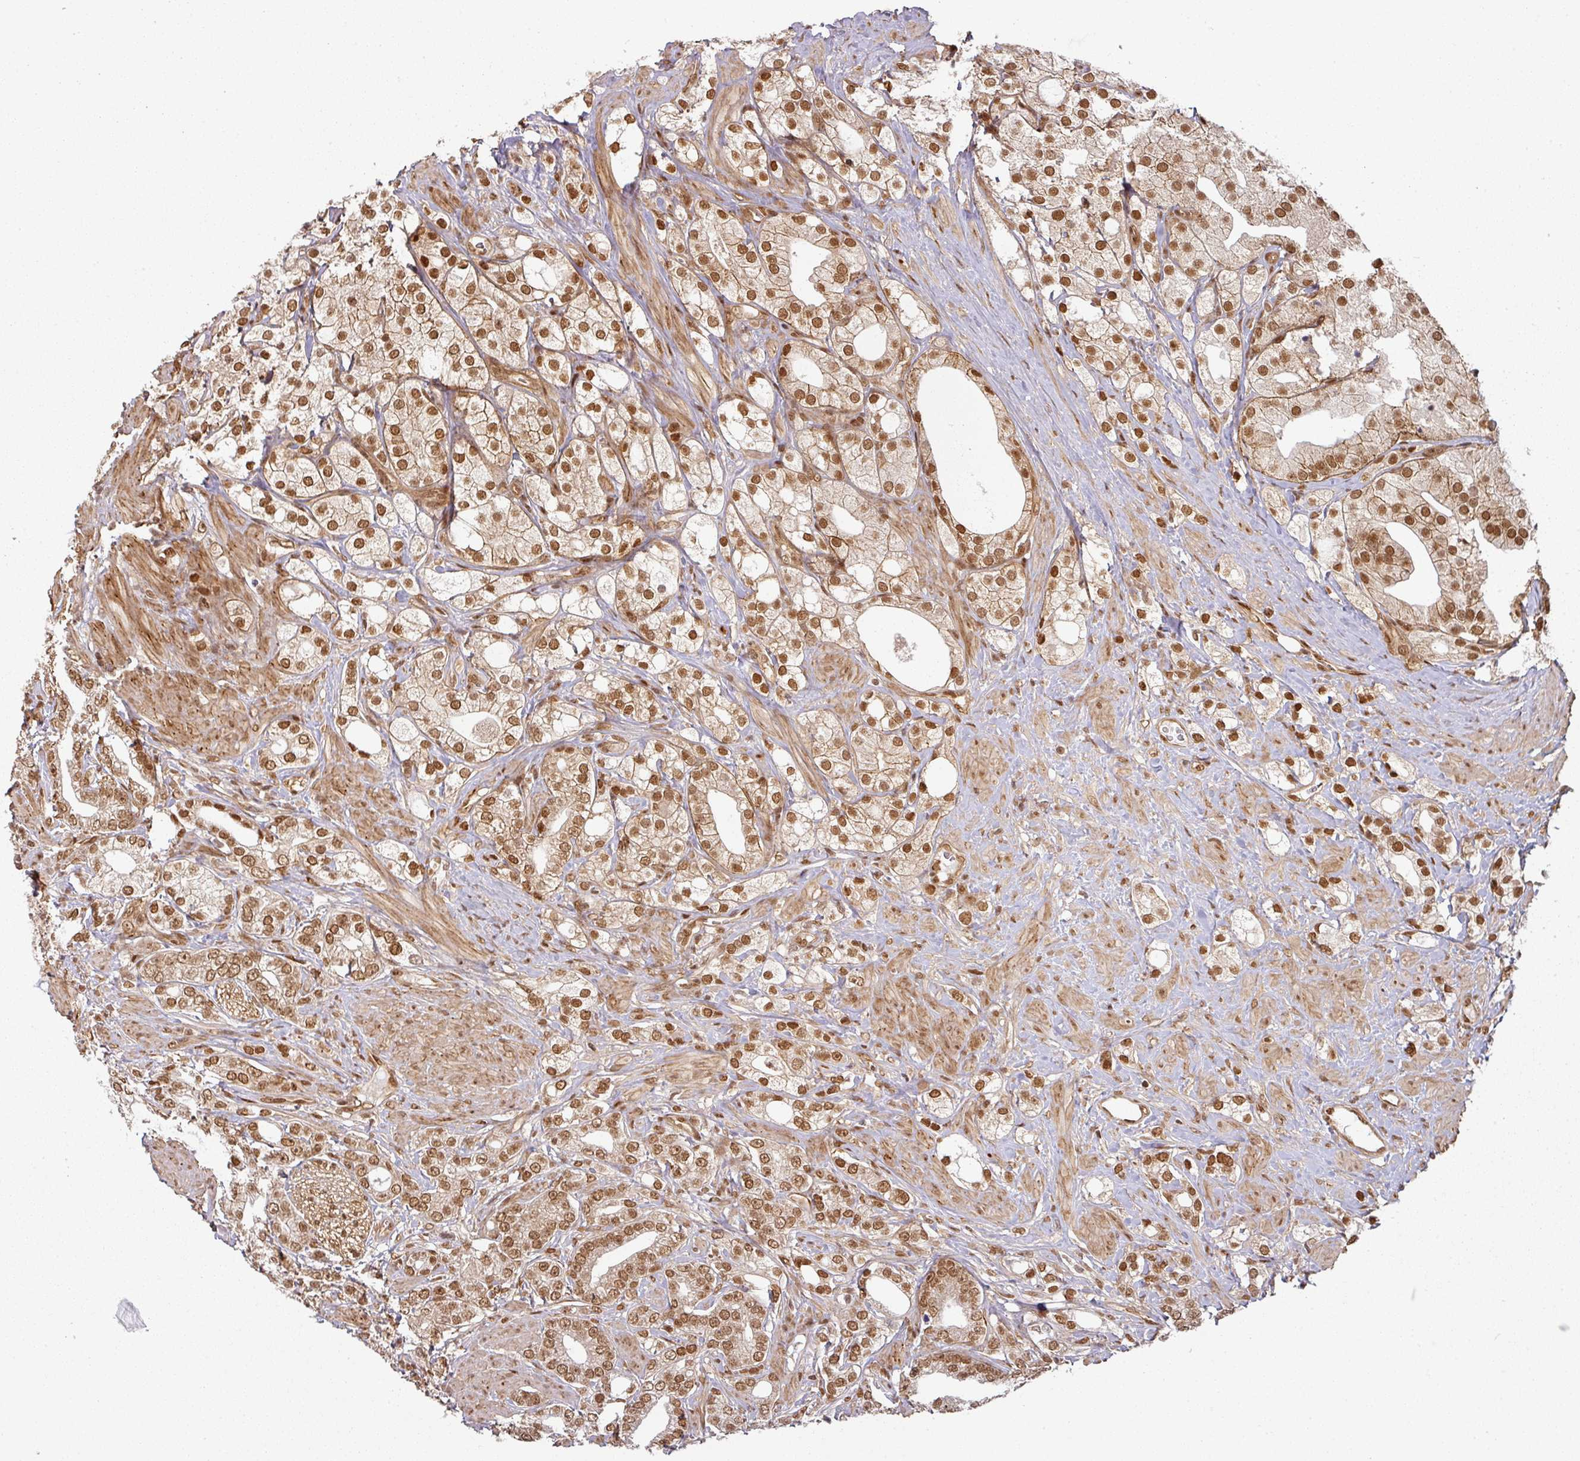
{"staining": {"intensity": "moderate", "quantity": ">75%", "location": "nuclear"}, "tissue": "prostate cancer", "cell_type": "Tumor cells", "image_type": "cancer", "snomed": [{"axis": "morphology", "description": "Adenocarcinoma, High grade"}, {"axis": "topography", "description": "Prostate"}], "caption": "Prostate cancer stained with a protein marker displays moderate staining in tumor cells.", "gene": "SIK3", "patient": {"sex": "male", "age": 50}}